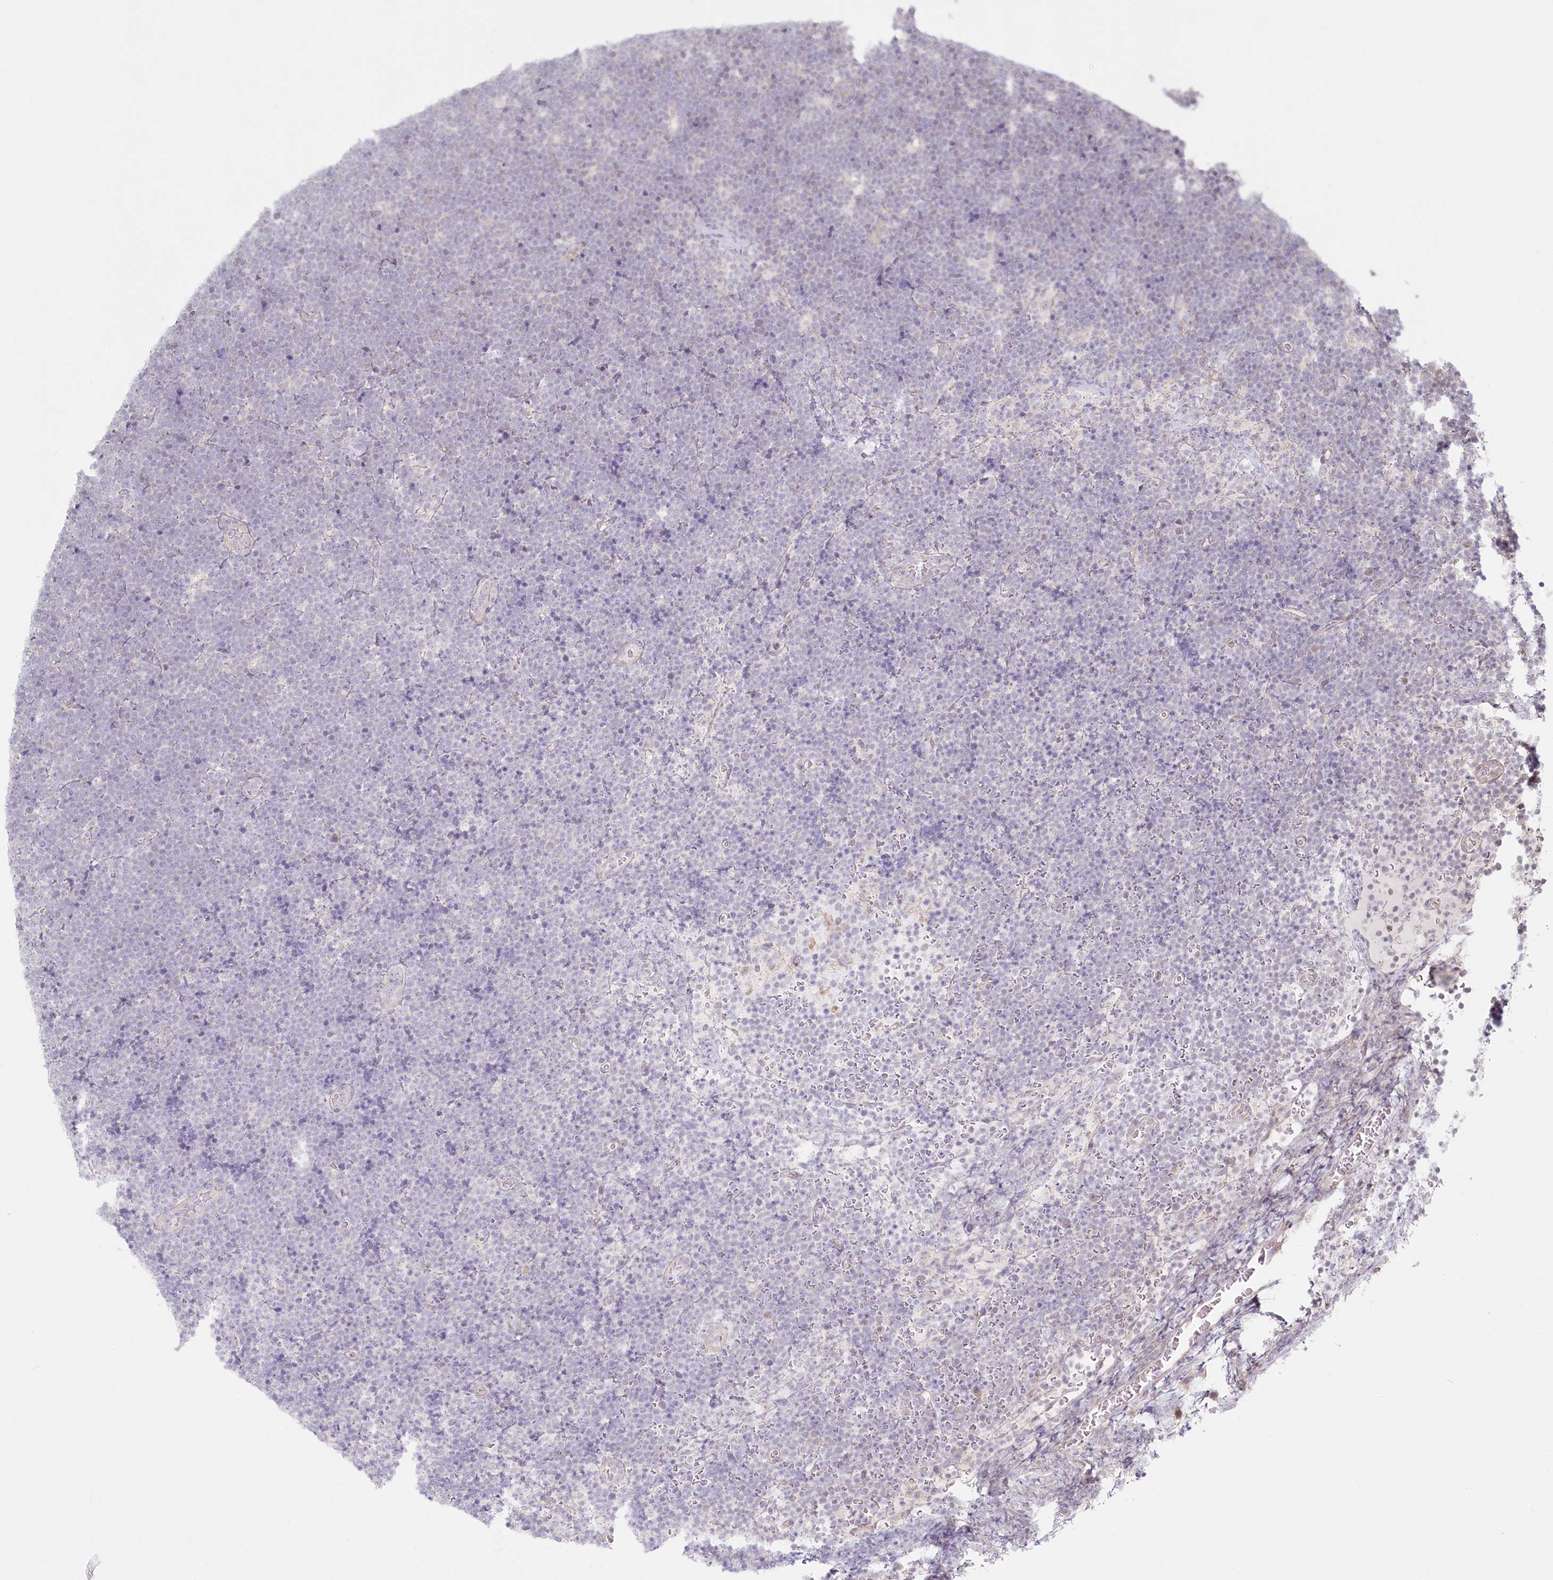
{"staining": {"intensity": "negative", "quantity": "none", "location": "none"}, "tissue": "lymphoma", "cell_type": "Tumor cells", "image_type": "cancer", "snomed": [{"axis": "morphology", "description": "Malignant lymphoma, non-Hodgkin's type, High grade"}, {"axis": "topography", "description": "Lymph node"}], "caption": "Tumor cells show no significant expression in malignant lymphoma, non-Hodgkin's type (high-grade).", "gene": "SPINK13", "patient": {"sex": "male", "age": 13}}